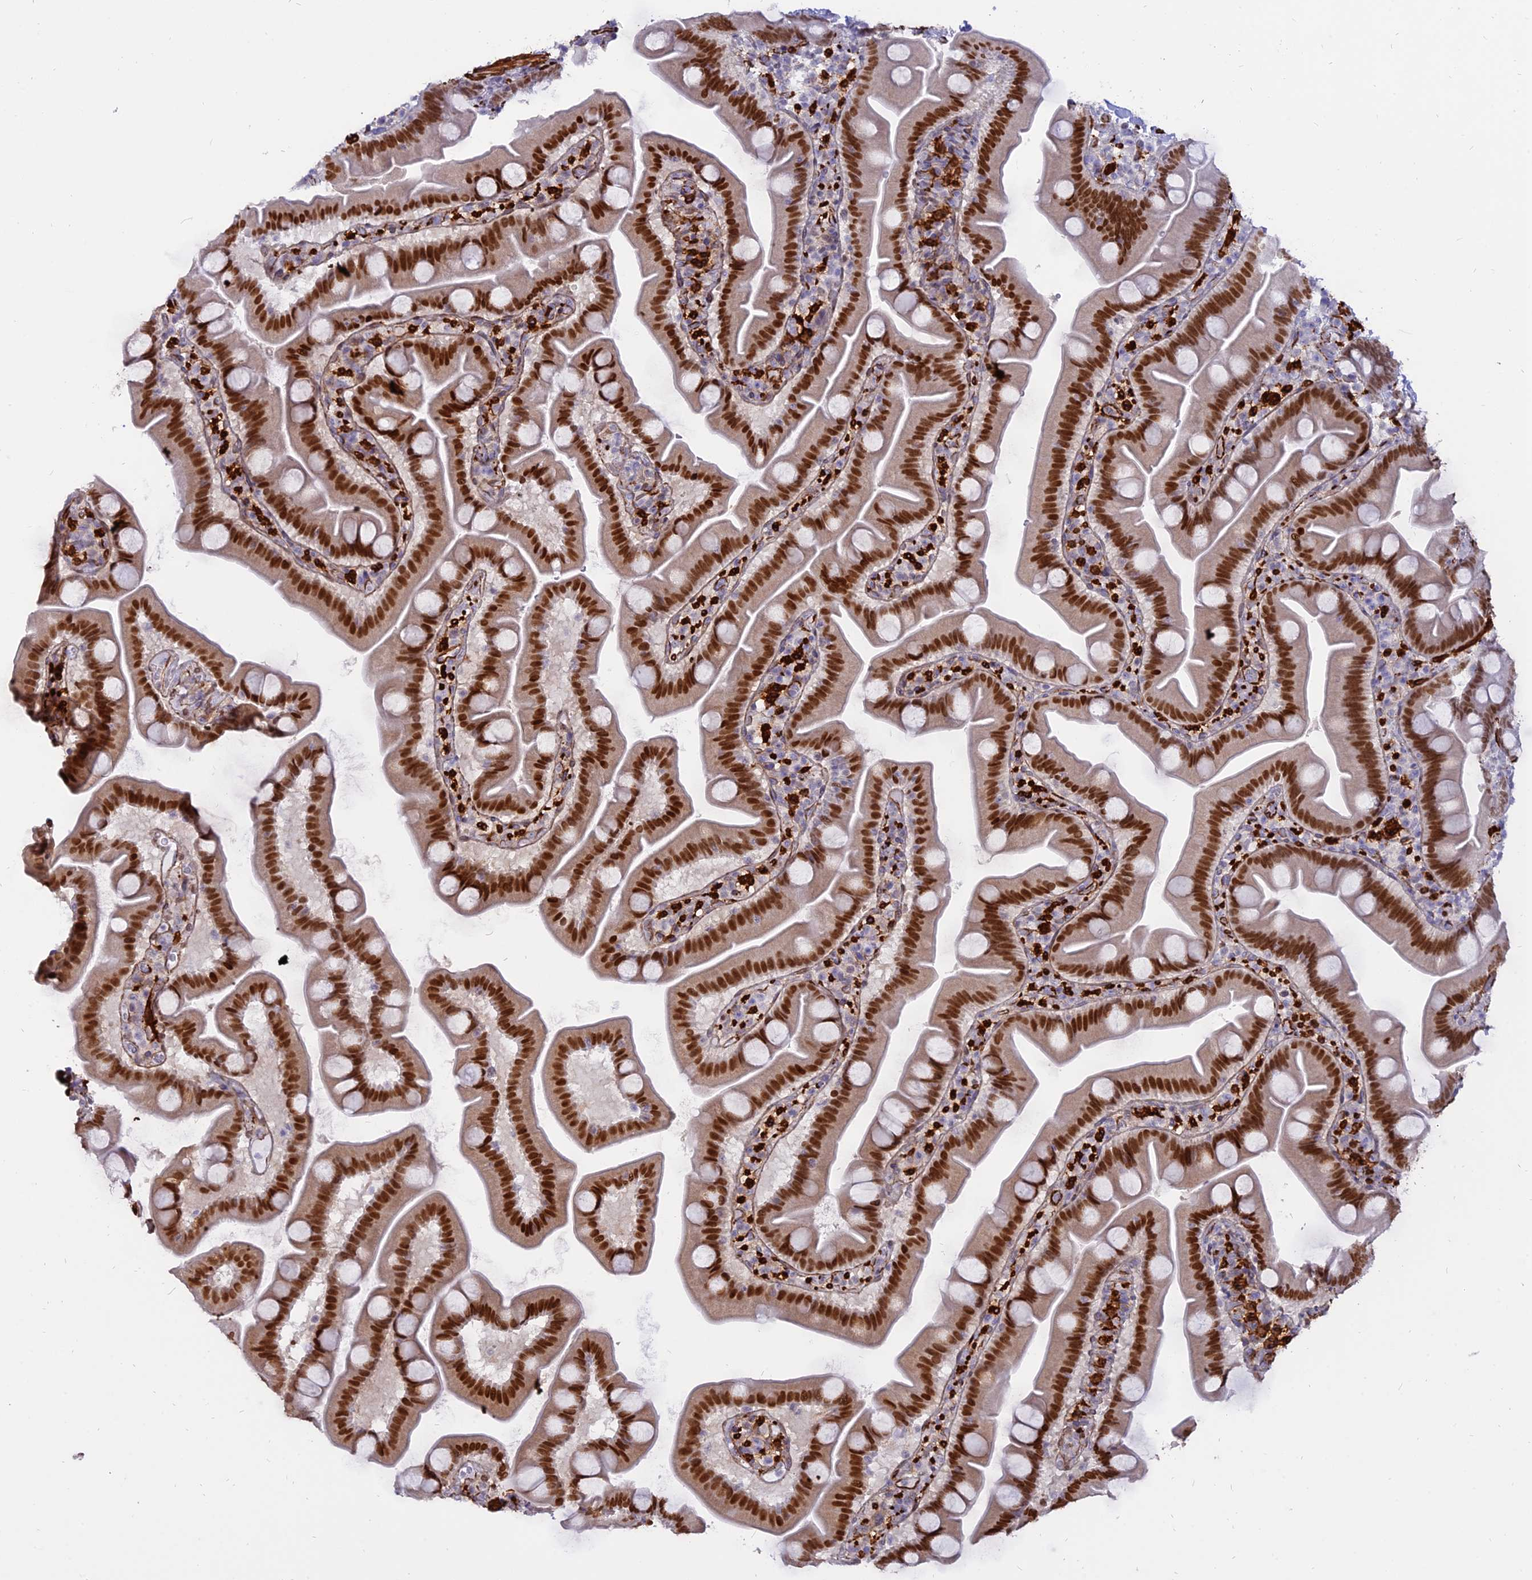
{"staining": {"intensity": "strong", "quantity": ">75%", "location": "nuclear"}, "tissue": "small intestine", "cell_type": "Glandular cells", "image_type": "normal", "snomed": [{"axis": "morphology", "description": "Normal tissue, NOS"}, {"axis": "topography", "description": "Small intestine"}], "caption": "DAB (3,3'-diaminobenzidine) immunohistochemical staining of benign human small intestine displays strong nuclear protein expression in approximately >75% of glandular cells.", "gene": "CENPV", "patient": {"sex": "female", "age": 68}}